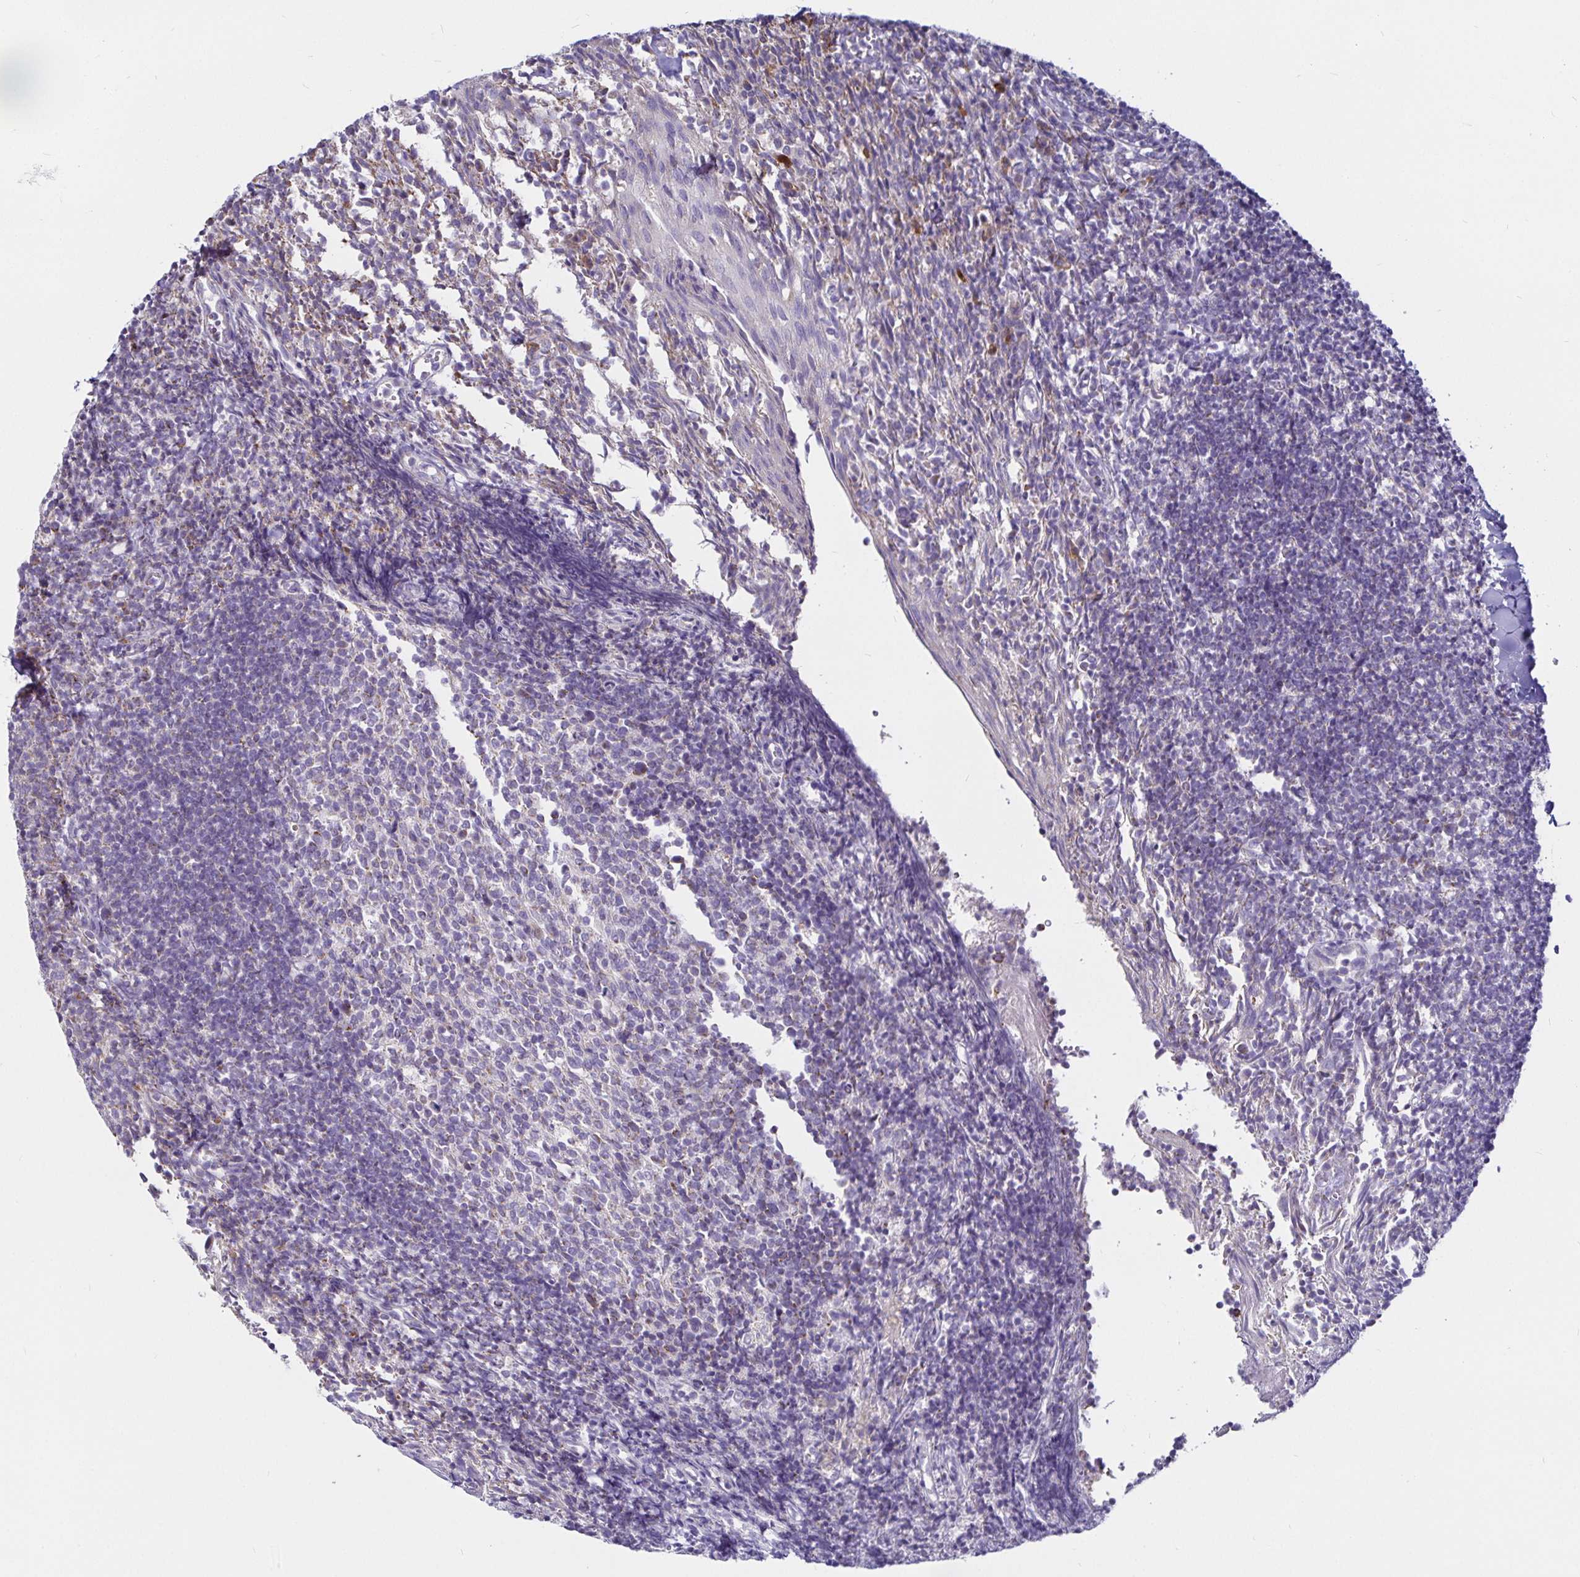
{"staining": {"intensity": "moderate", "quantity": "<25%", "location": "cytoplasmic/membranous"}, "tissue": "tonsil", "cell_type": "Germinal center cells", "image_type": "normal", "snomed": [{"axis": "morphology", "description": "Normal tissue, NOS"}, {"axis": "topography", "description": "Tonsil"}], "caption": "Immunohistochemistry (IHC) histopathology image of unremarkable tonsil stained for a protein (brown), which displays low levels of moderate cytoplasmic/membranous positivity in approximately <25% of germinal center cells.", "gene": "PGAM2", "patient": {"sex": "female", "age": 10}}